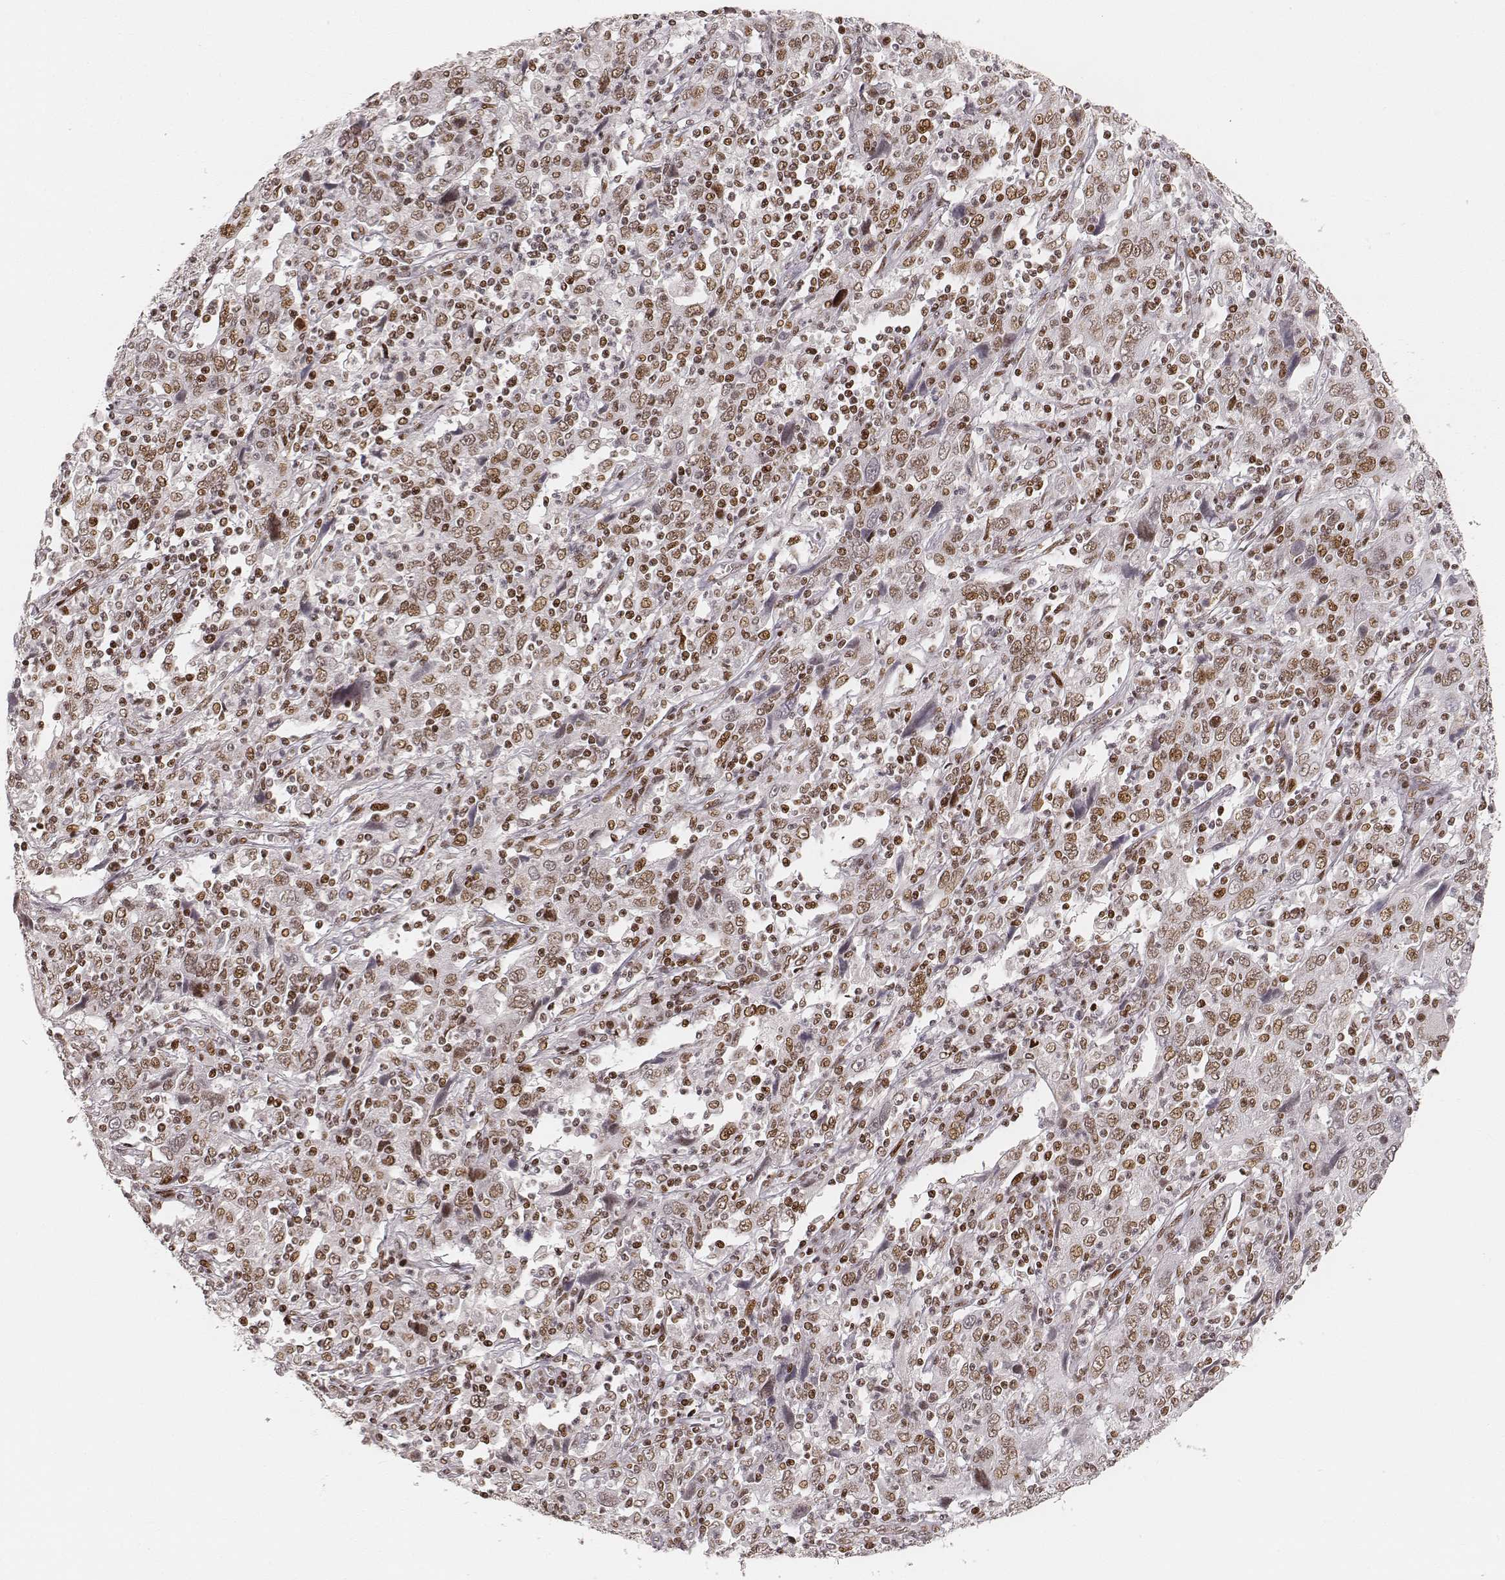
{"staining": {"intensity": "moderate", "quantity": ">75%", "location": "nuclear"}, "tissue": "cervical cancer", "cell_type": "Tumor cells", "image_type": "cancer", "snomed": [{"axis": "morphology", "description": "Squamous cell carcinoma, NOS"}, {"axis": "topography", "description": "Cervix"}], "caption": "A high-resolution micrograph shows immunohistochemistry (IHC) staining of cervical cancer (squamous cell carcinoma), which exhibits moderate nuclear staining in about >75% of tumor cells.", "gene": "HNRNPC", "patient": {"sex": "female", "age": 46}}